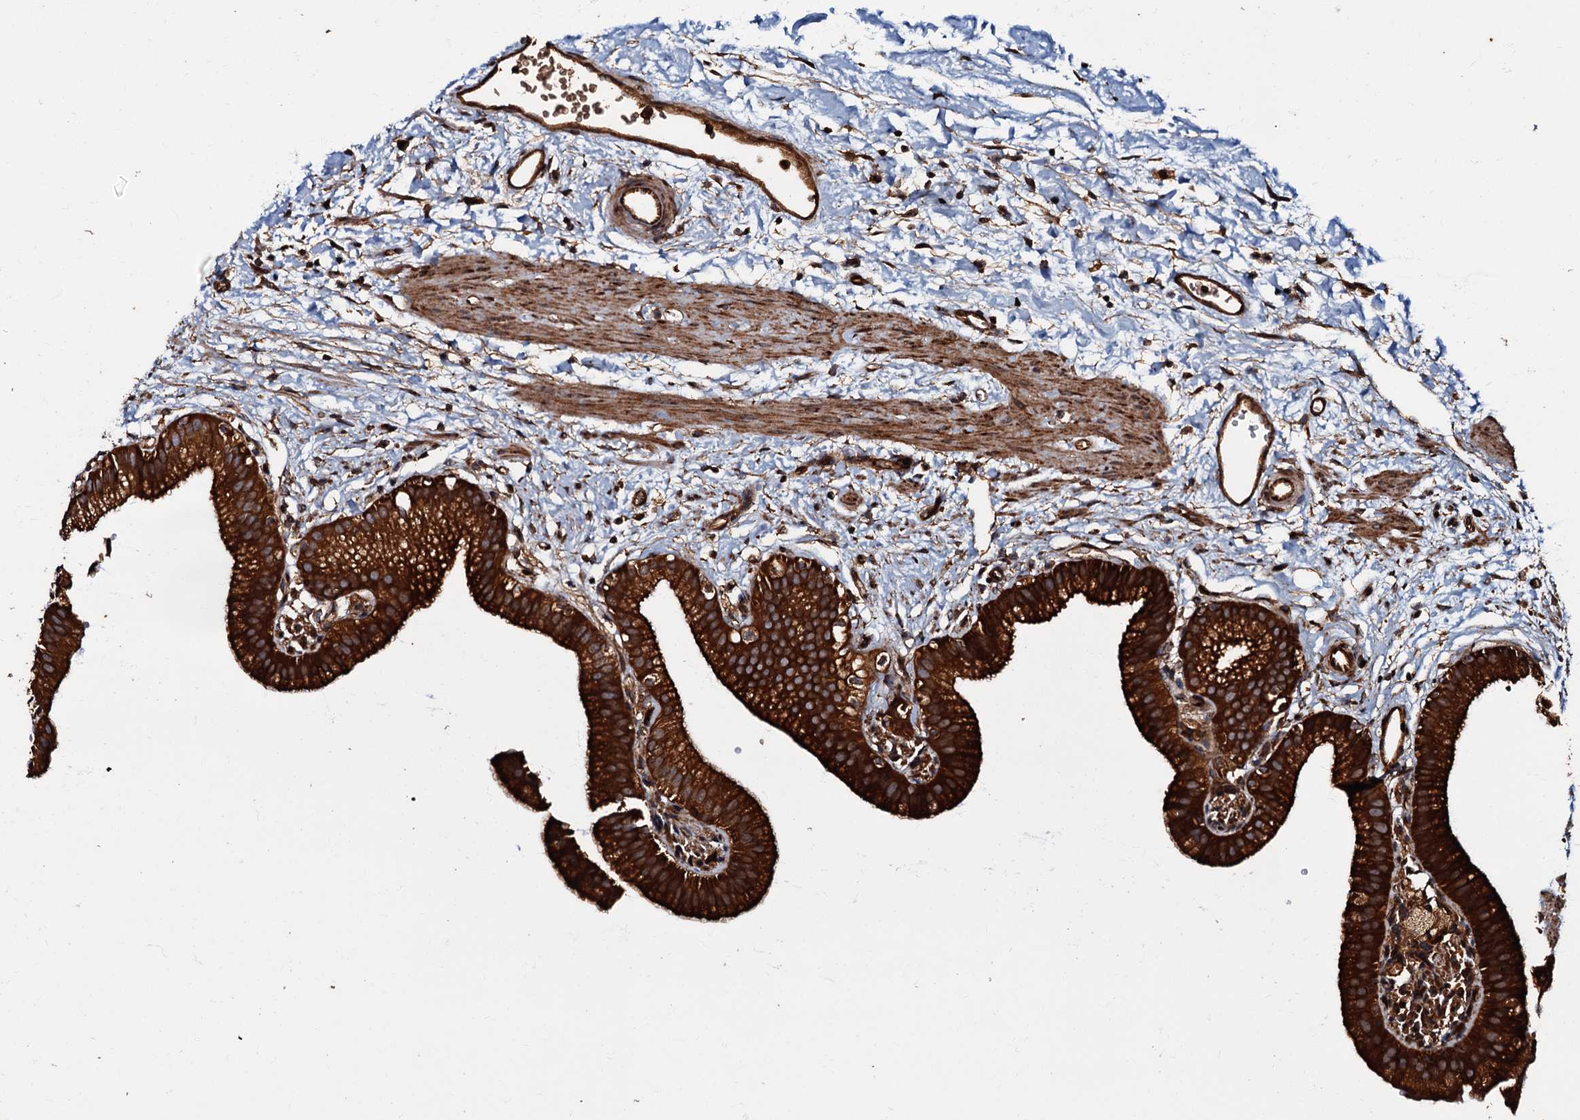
{"staining": {"intensity": "strong", "quantity": ">75%", "location": "cytoplasmic/membranous"}, "tissue": "gallbladder", "cell_type": "Glandular cells", "image_type": "normal", "snomed": [{"axis": "morphology", "description": "Normal tissue, NOS"}, {"axis": "topography", "description": "Gallbladder"}], "caption": "This photomicrograph demonstrates unremarkable gallbladder stained with IHC to label a protein in brown. The cytoplasmic/membranous of glandular cells show strong positivity for the protein. Nuclei are counter-stained blue.", "gene": "BLOC1S6", "patient": {"sex": "male", "age": 55}}